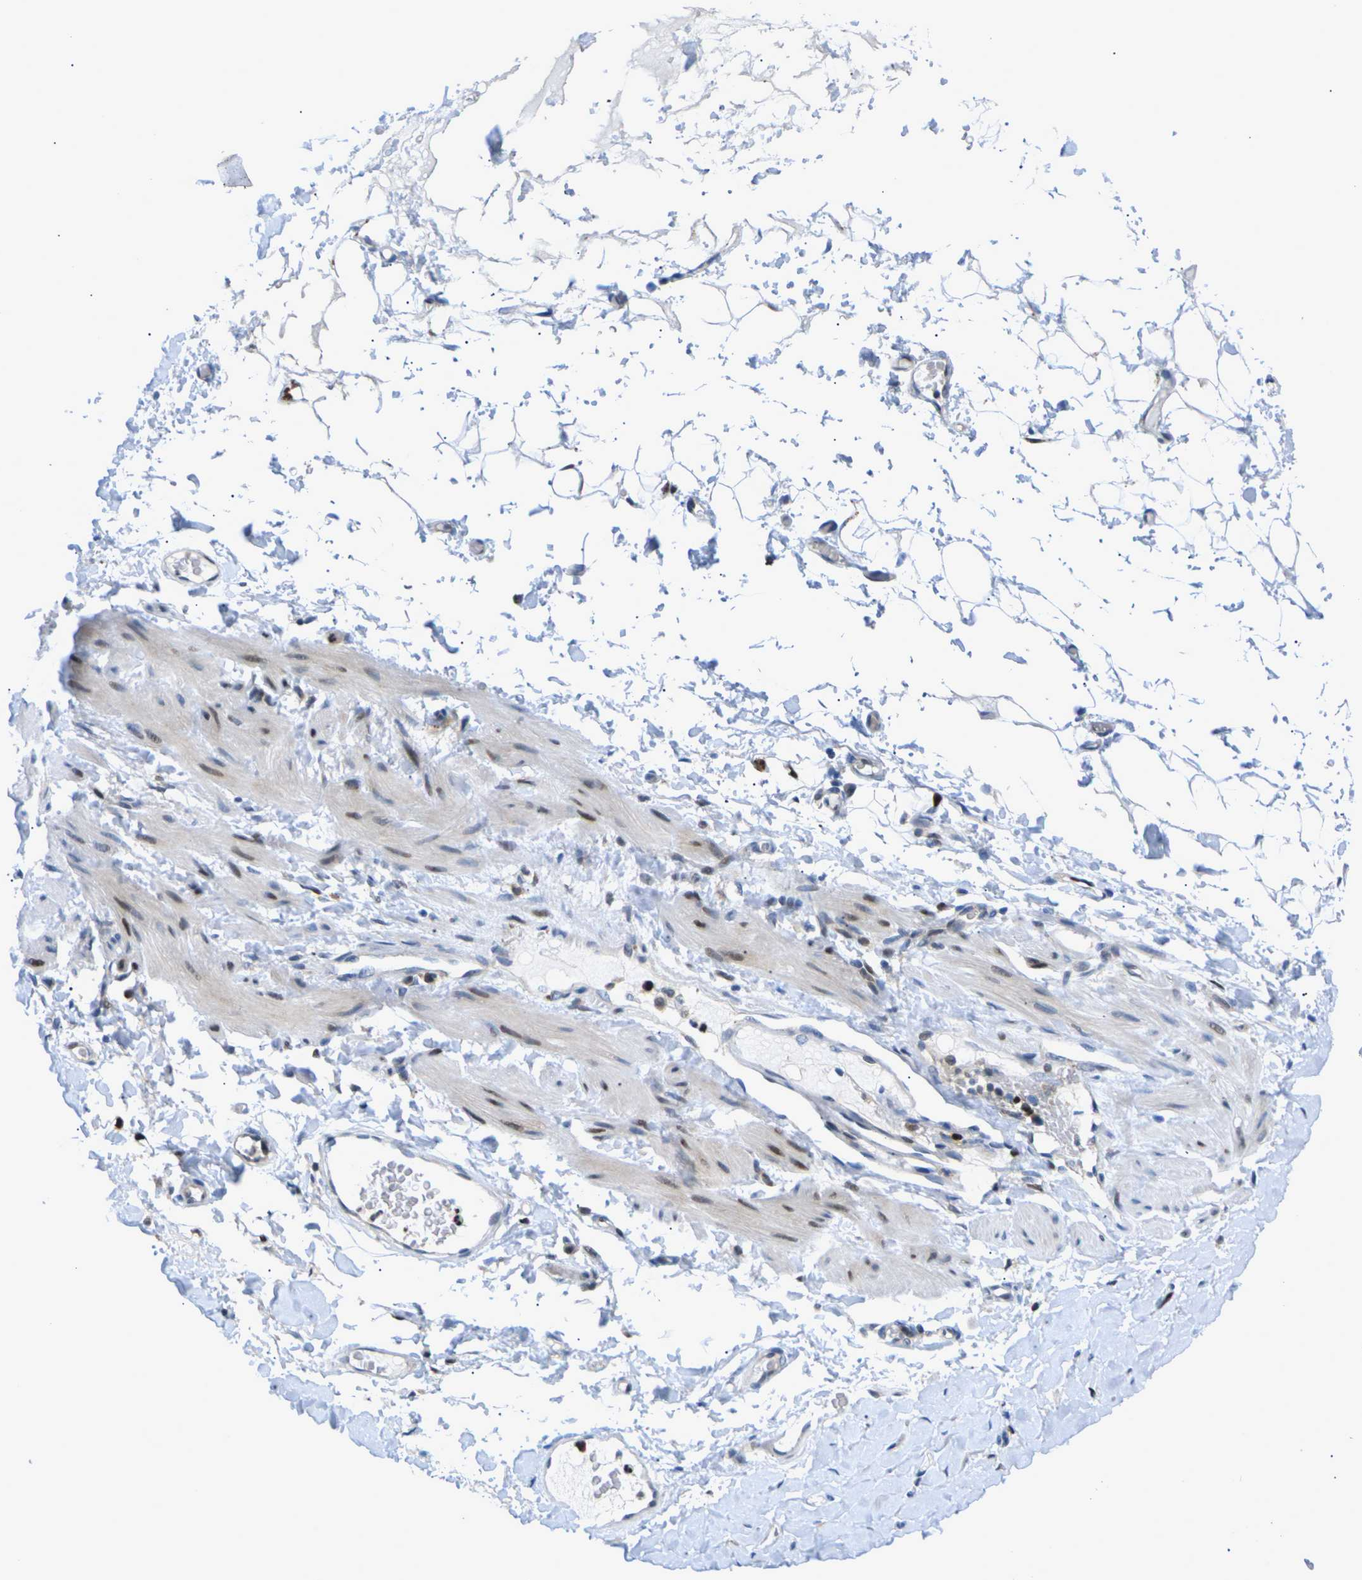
{"staining": {"intensity": "strong", "quantity": "25%-75%", "location": "nuclear"}, "tissue": "adipose tissue", "cell_type": "Adipocytes", "image_type": "normal", "snomed": [{"axis": "morphology", "description": "Normal tissue, NOS"}, {"axis": "morphology", "description": "Adenocarcinoma, NOS"}, {"axis": "topography", "description": "Esophagus"}], "caption": "Unremarkable adipose tissue demonstrates strong nuclear positivity in approximately 25%-75% of adipocytes Using DAB (3,3'-diaminobenzidine) (brown) and hematoxylin (blue) stains, captured at high magnification using brightfield microscopy..", "gene": "RPS6KA3", "patient": {"sex": "male", "age": 62}}